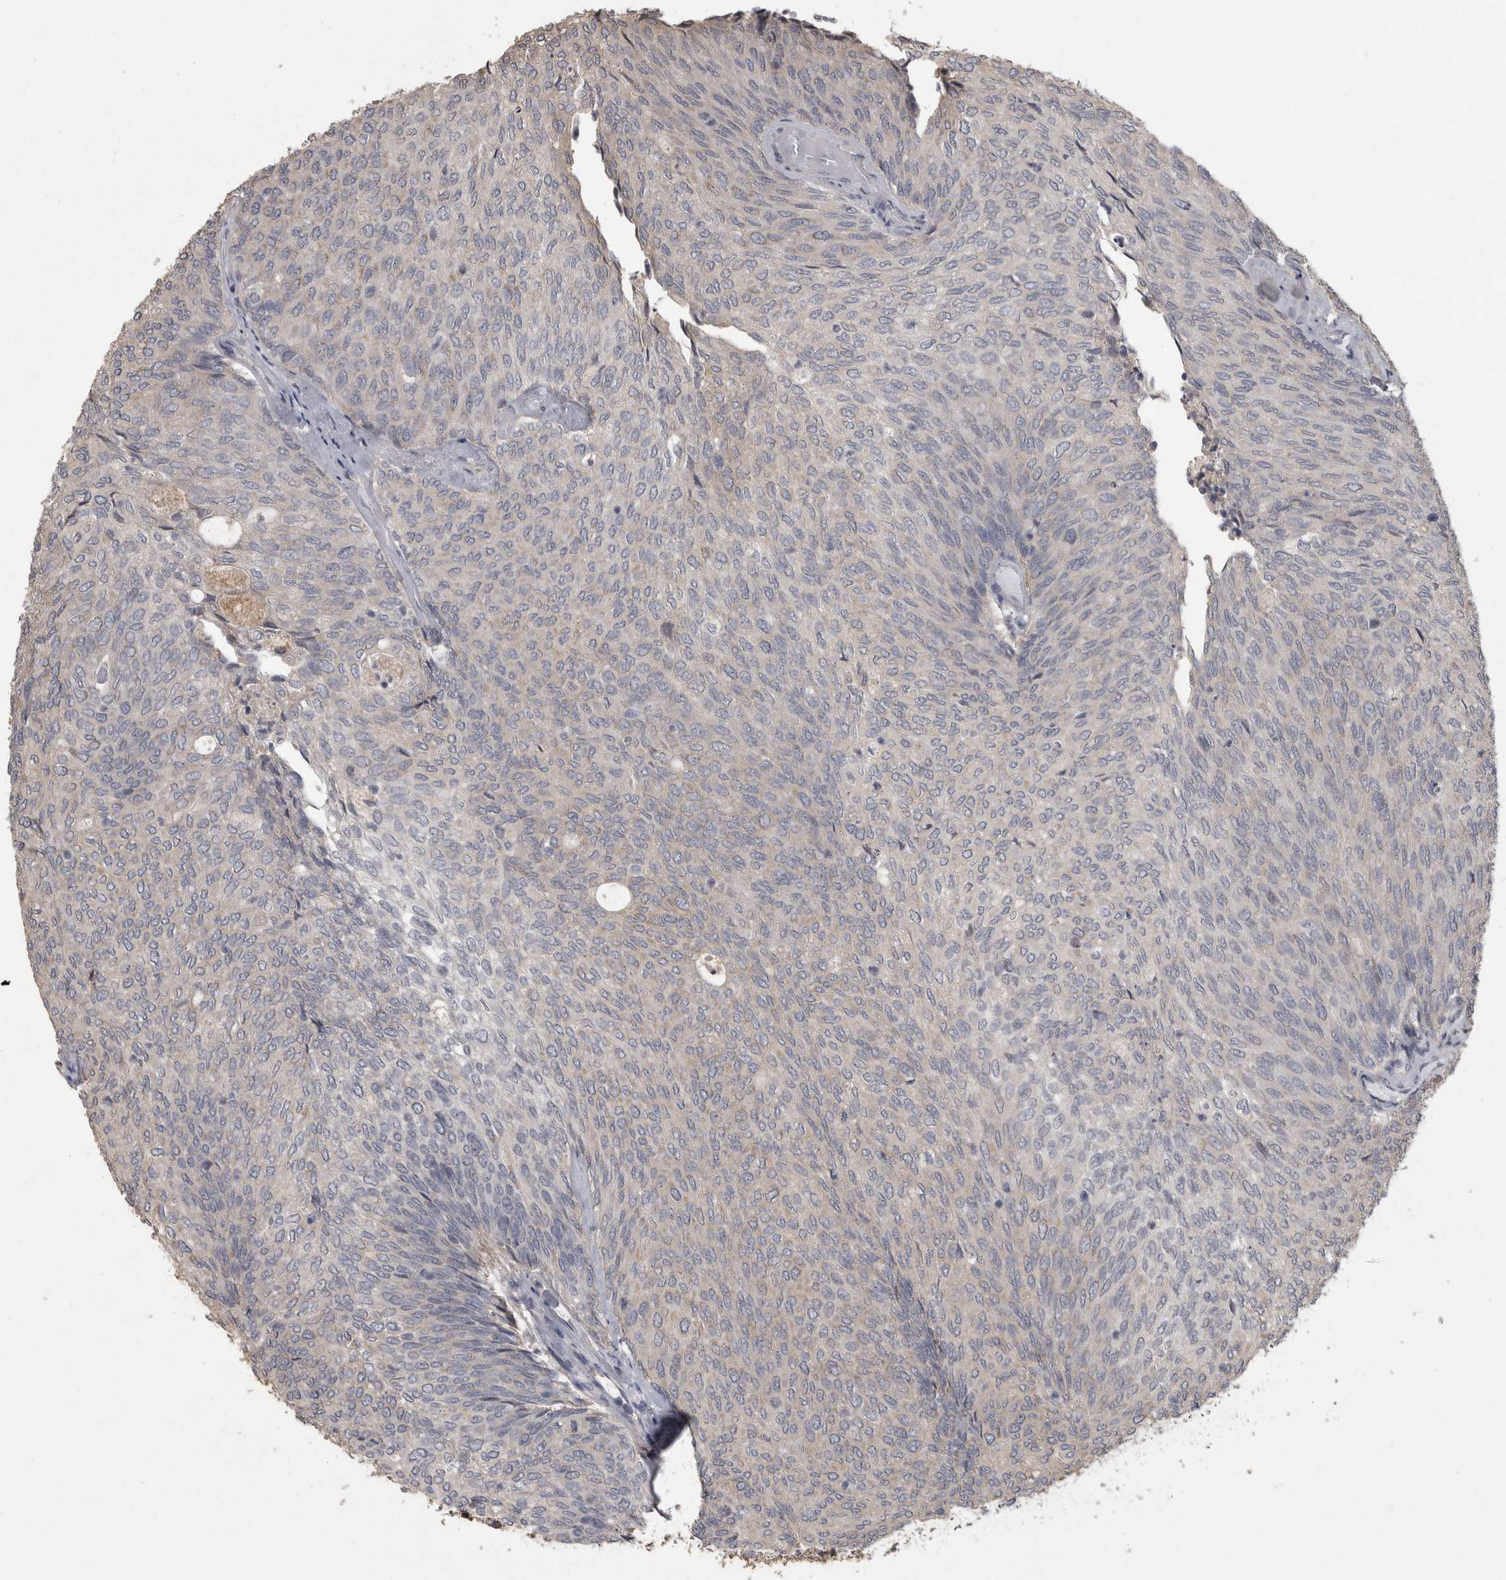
{"staining": {"intensity": "negative", "quantity": "none", "location": "none"}, "tissue": "urothelial cancer", "cell_type": "Tumor cells", "image_type": "cancer", "snomed": [{"axis": "morphology", "description": "Urothelial carcinoma, Low grade"}, {"axis": "topography", "description": "Urinary bladder"}], "caption": "Protein analysis of low-grade urothelial carcinoma displays no significant expression in tumor cells.", "gene": "RAB29", "patient": {"sex": "female", "age": 79}}